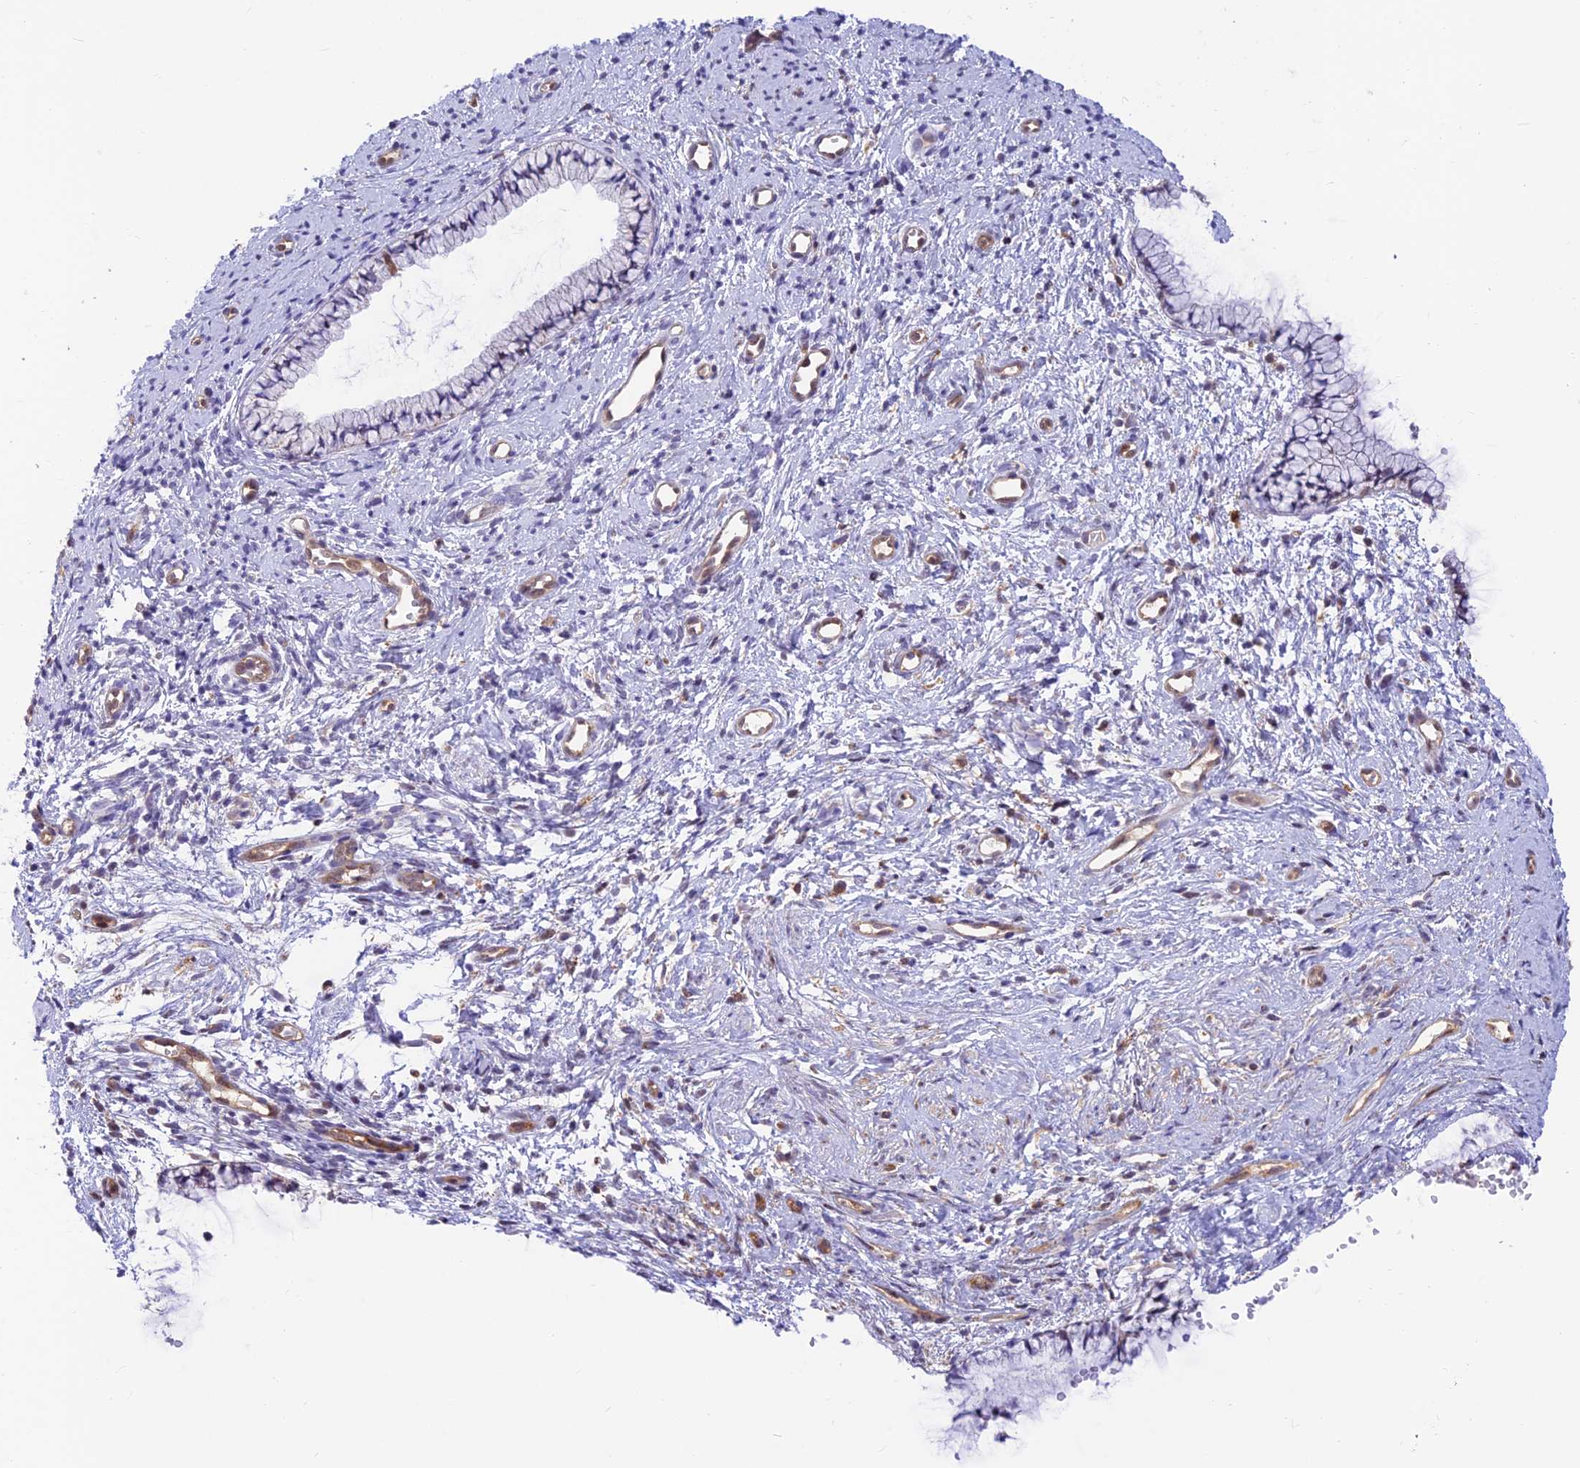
{"staining": {"intensity": "weak", "quantity": "25%-75%", "location": "cytoplasmic/membranous"}, "tissue": "cervix", "cell_type": "Glandular cells", "image_type": "normal", "snomed": [{"axis": "morphology", "description": "Normal tissue, NOS"}, {"axis": "topography", "description": "Cervix"}], "caption": "This is a histology image of immunohistochemistry (IHC) staining of benign cervix, which shows weak positivity in the cytoplasmic/membranous of glandular cells.", "gene": "LYSMD2", "patient": {"sex": "female", "age": 57}}